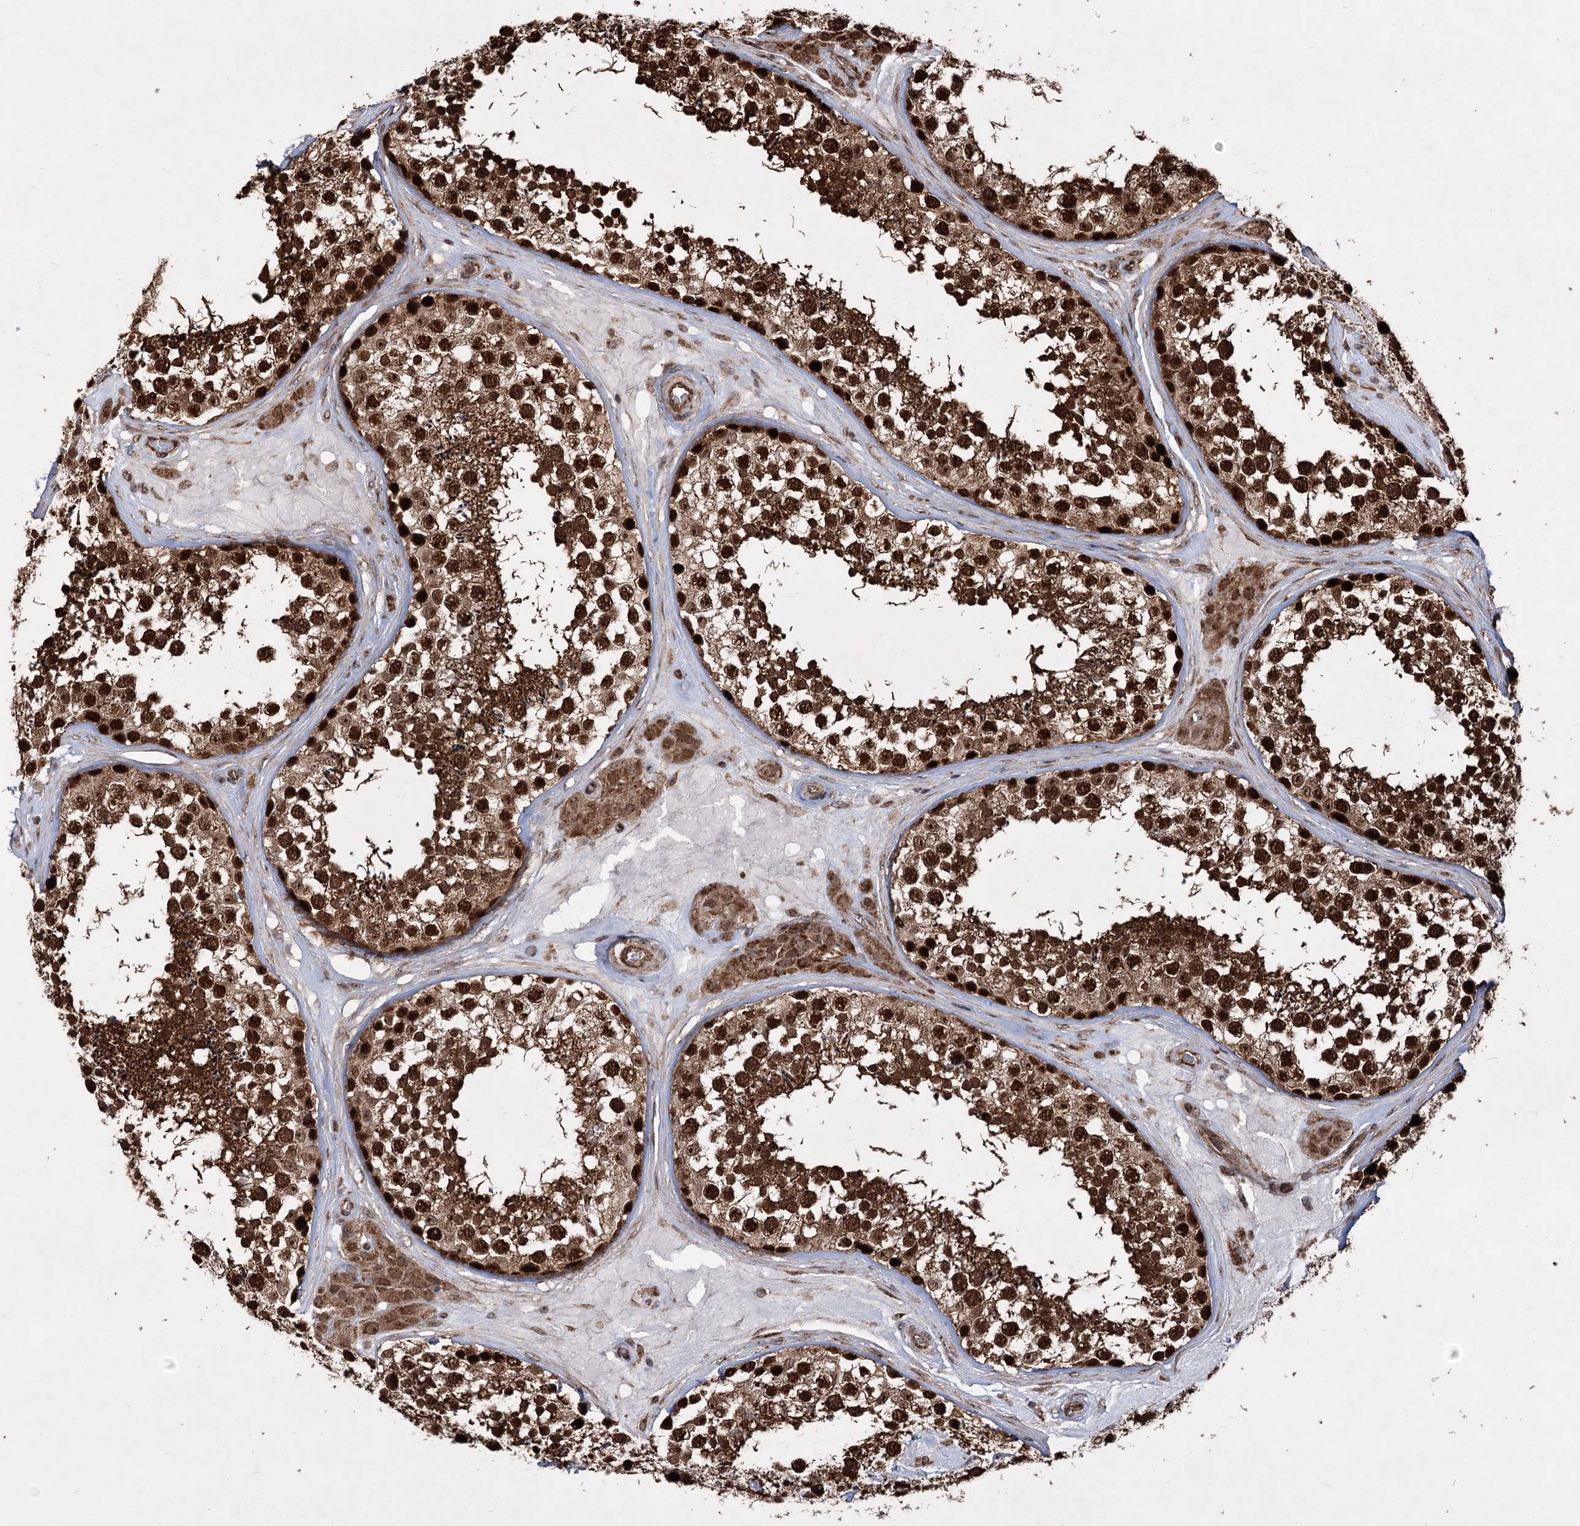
{"staining": {"intensity": "strong", "quantity": ">75%", "location": "cytoplasmic/membranous,nuclear"}, "tissue": "testis", "cell_type": "Cells in seminiferous ducts", "image_type": "normal", "snomed": [{"axis": "morphology", "description": "Normal tissue, NOS"}, {"axis": "topography", "description": "Testis"}], "caption": "Protein staining of unremarkable testis exhibits strong cytoplasmic/membranous,nuclear expression in approximately >75% of cells in seminiferous ducts. The protein of interest is shown in brown color, while the nuclei are stained blue.", "gene": "SERINC5", "patient": {"sex": "male", "age": 46}}